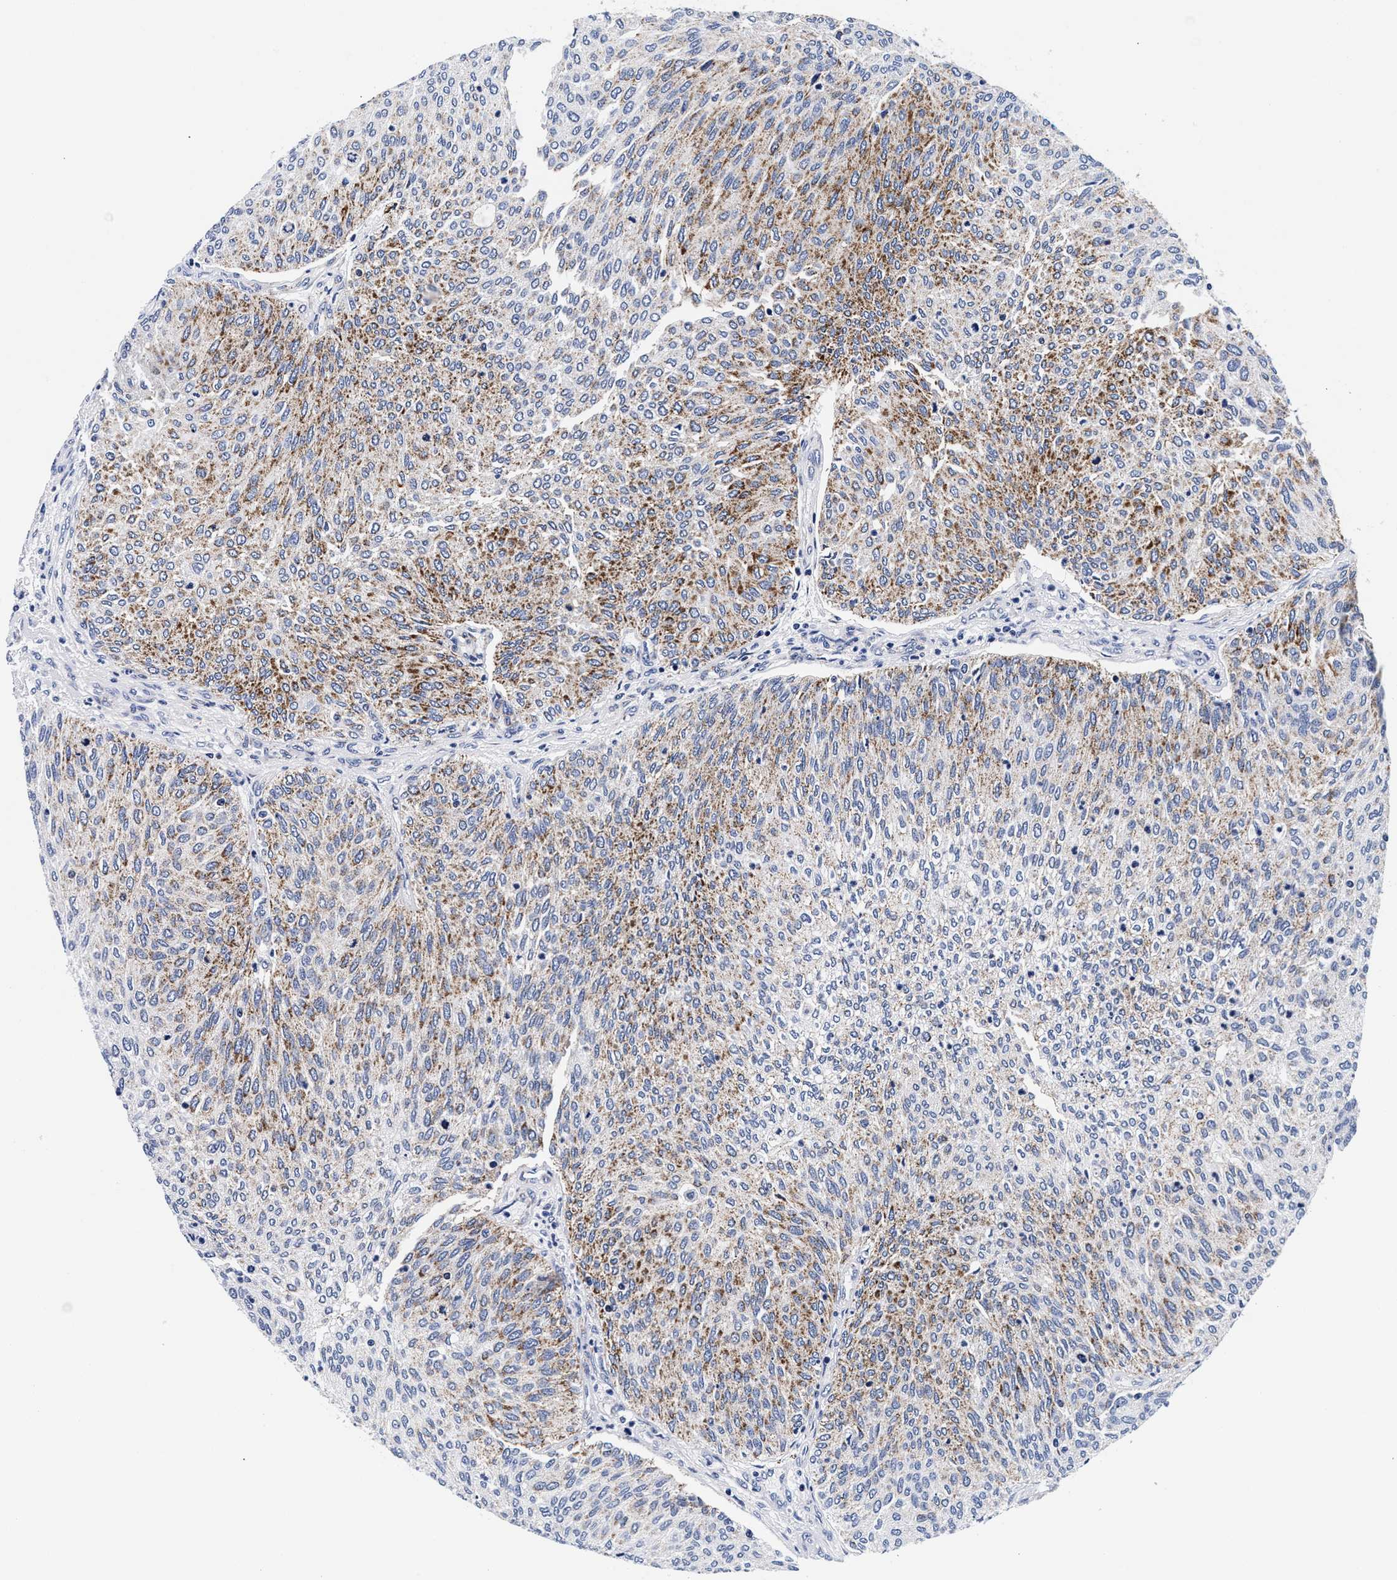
{"staining": {"intensity": "moderate", "quantity": ">75%", "location": "cytoplasmic/membranous"}, "tissue": "urothelial cancer", "cell_type": "Tumor cells", "image_type": "cancer", "snomed": [{"axis": "morphology", "description": "Urothelial carcinoma, Low grade"}, {"axis": "topography", "description": "Urinary bladder"}], "caption": "There is medium levels of moderate cytoplasmic/membranous positivity in tumor cells of urothelial cancer, as demonstrated by immunohistochemical staining (brown color).", "gene": "RAB3B", "patient": {"sex": "female", "age": 79}}